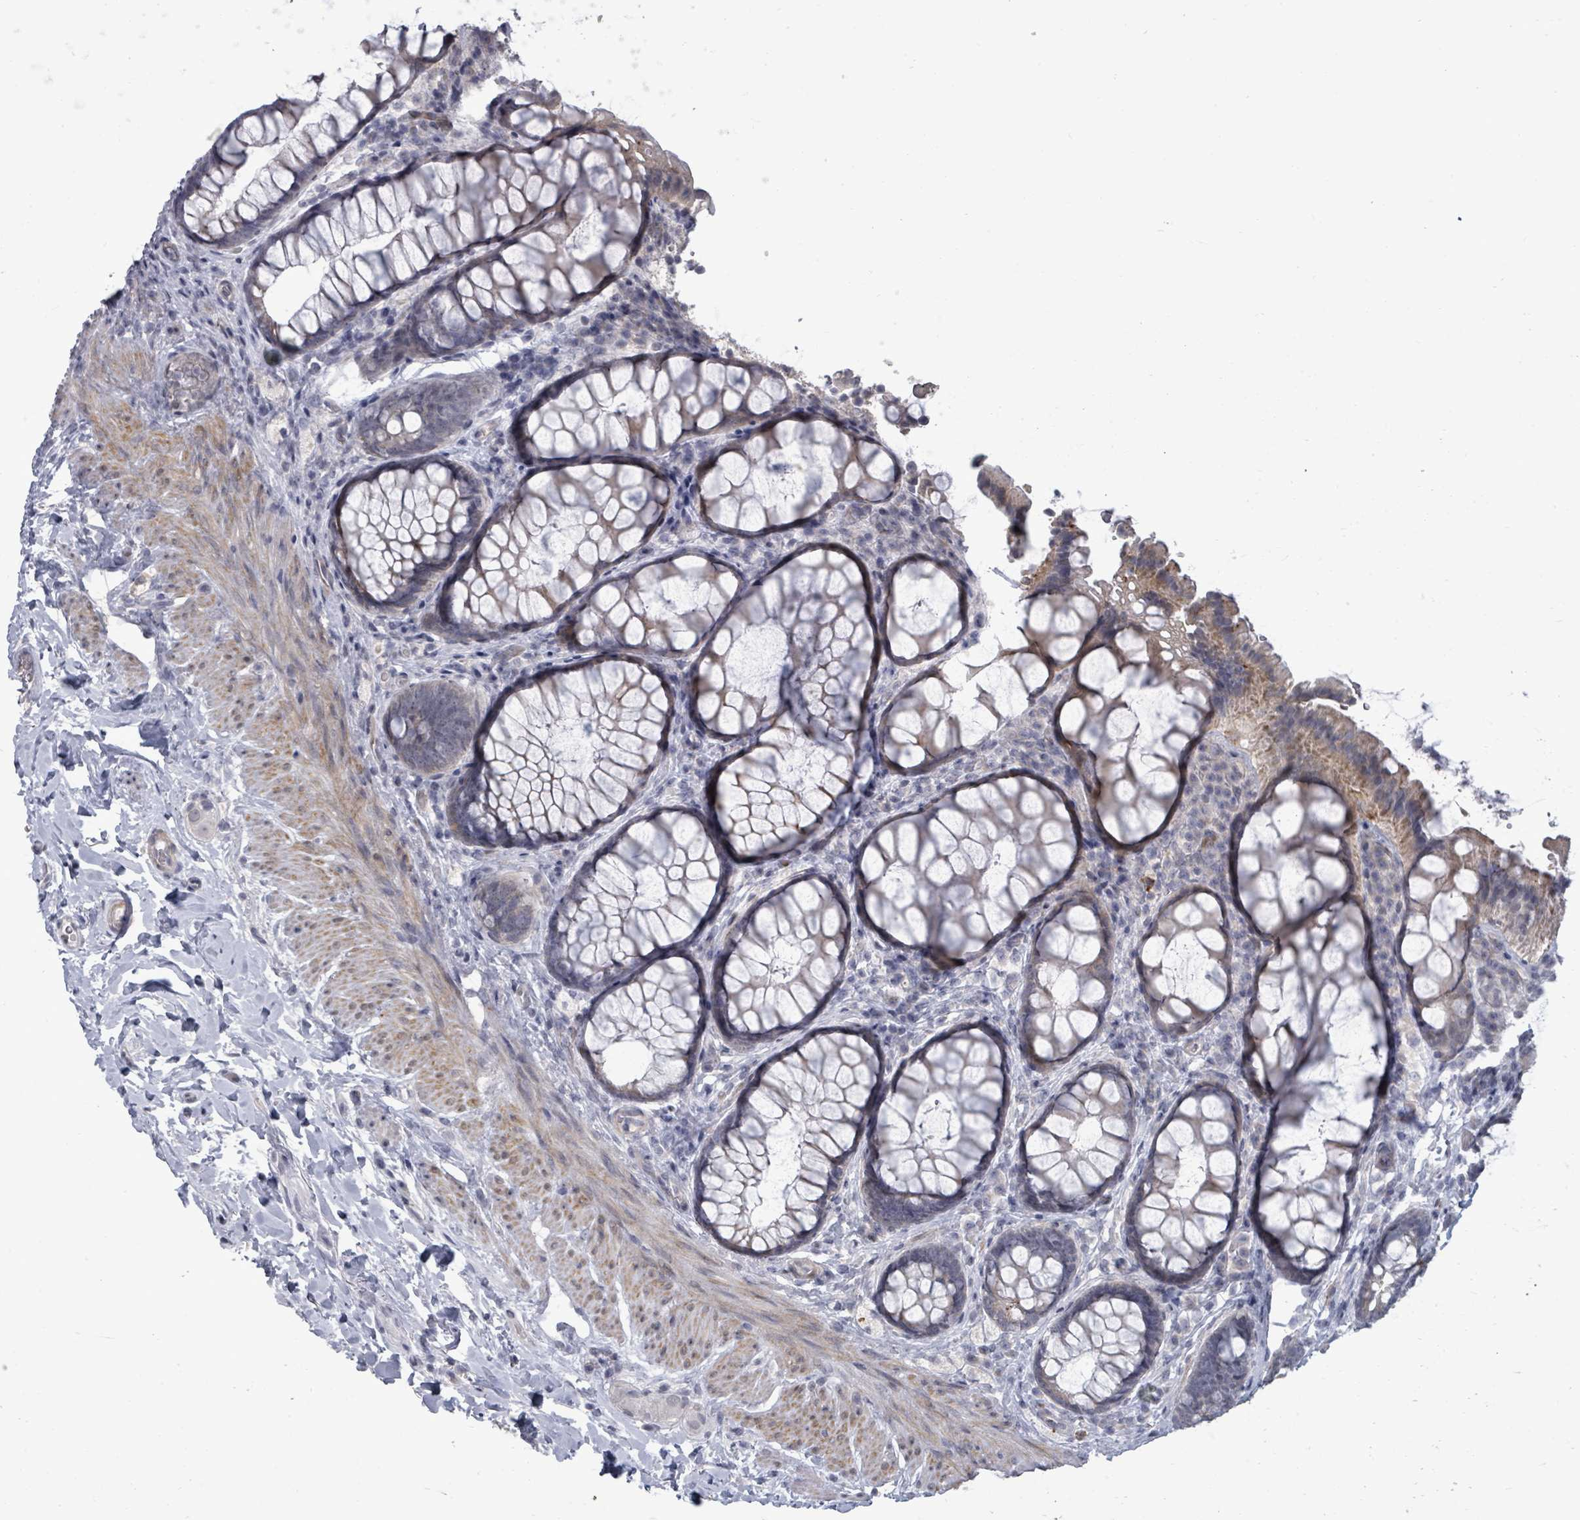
{"staining": {"intensity": "weak", "quantity": "25%-75%", "location": "cytoplasmic/membranous"}, "tissue": "rectum", "cell_type": "Glandular cells", "image_type": "normal", "snomed": [{"axis": "morphology", "description": "Normal tissue, NOS"}, {"axis": "topography", "description": "Rectum"}, {"axis": "topography", "description": "Peripheral nerve tissue"}], "caption": "Immunohistochemical staining of normal human rectum reveals low levels of weak cytoplasmic/membranous expression in about 25%-75% of glandular cells.", "gene": "PTPN20", "patient": {"sex": "female", "age": 69}}